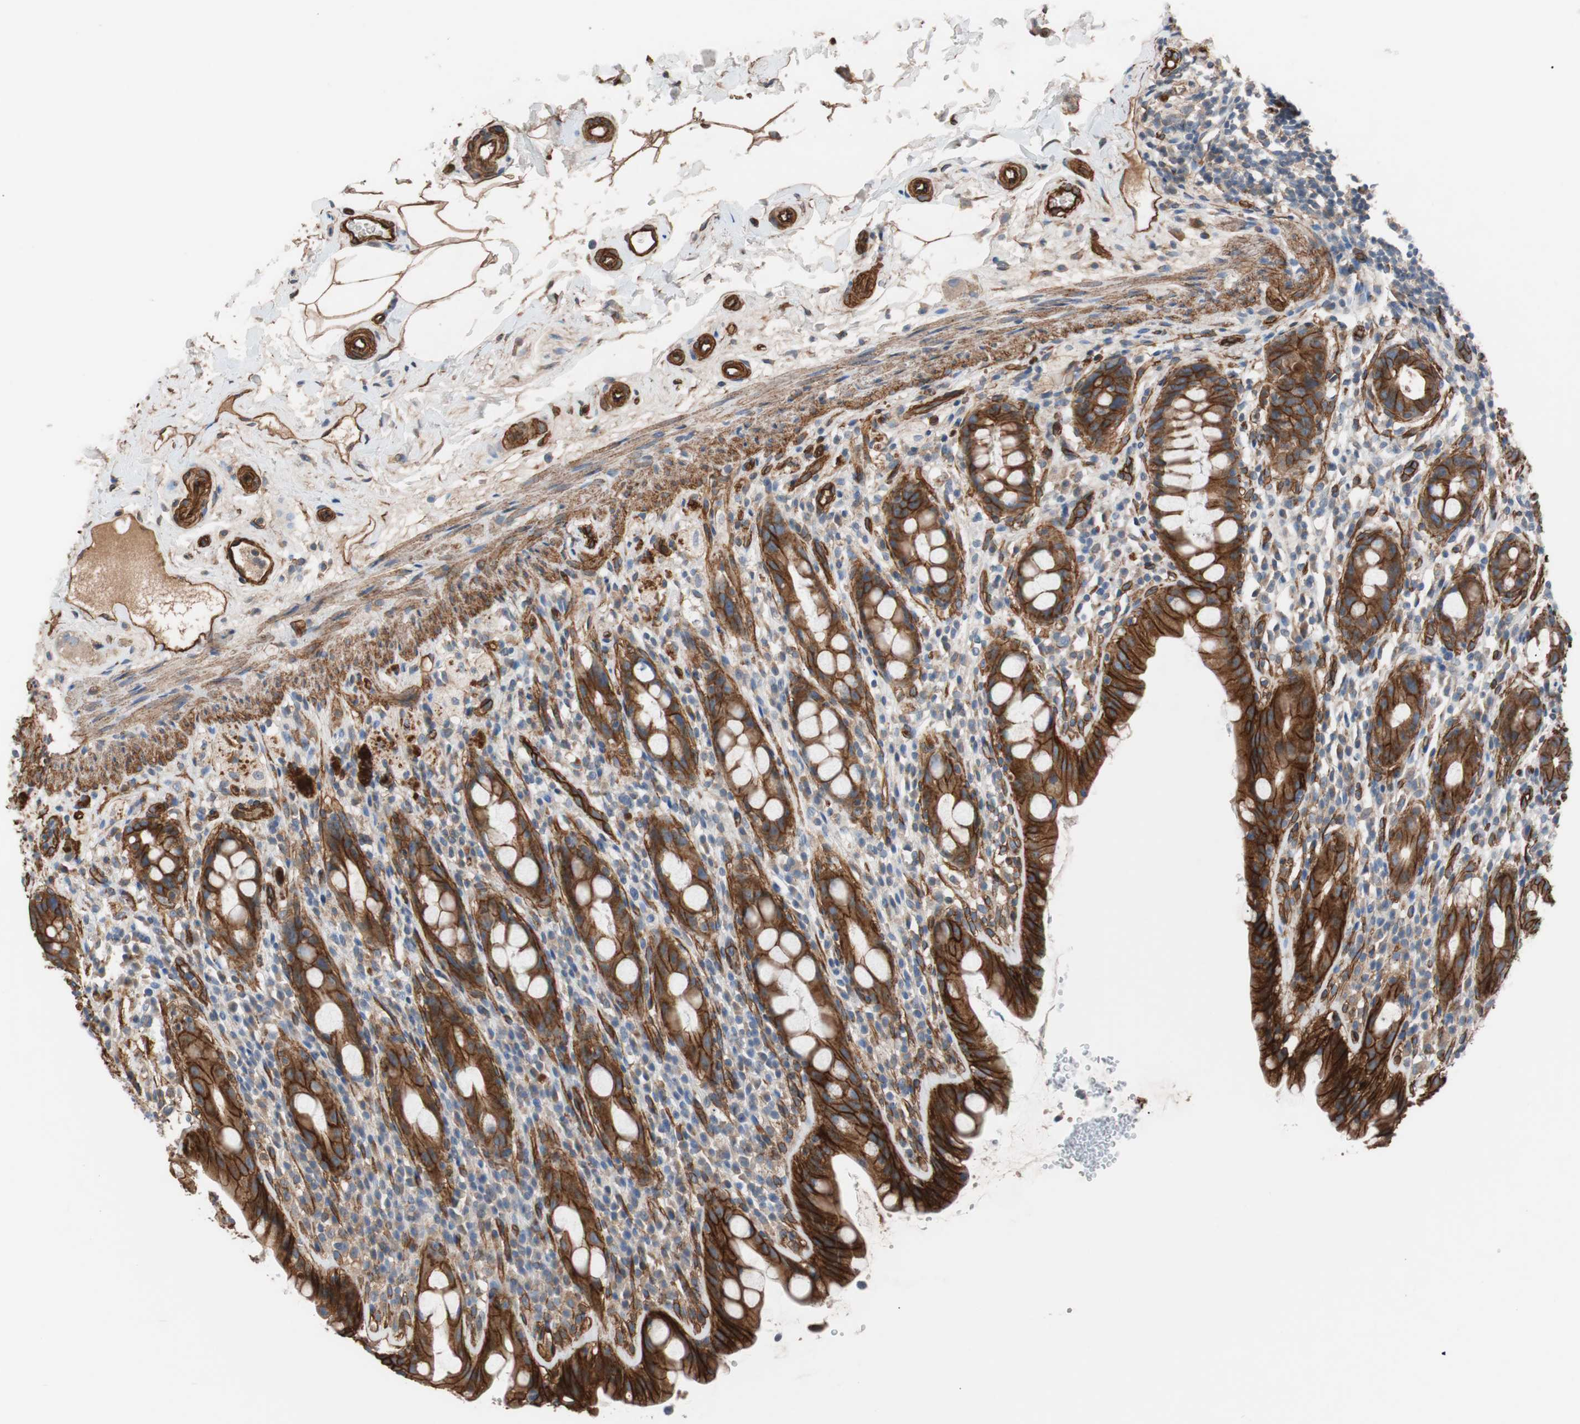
{"staining": {"intensity": "strong", "quantity": ">75%", "location": "cytoplasmic/membranous"}, "tissue": "rectum", "cell_type": "Glandular cells", "image_type": "normal", "snomed": [{"axis": "morphology", "description": "Normal tissue, NOS"}, {"axis": "topography", "description": "Rectum"}], "caption": "A brown stain shows strong cytoplasmic/membranous staining of a protein in glandular cells of unremarkable human rectum. (DAB = brown stain, brightfield microscopy at high magnification).", "gene": "SPINT1", "patient": {"sex": "male", "age": 44}}